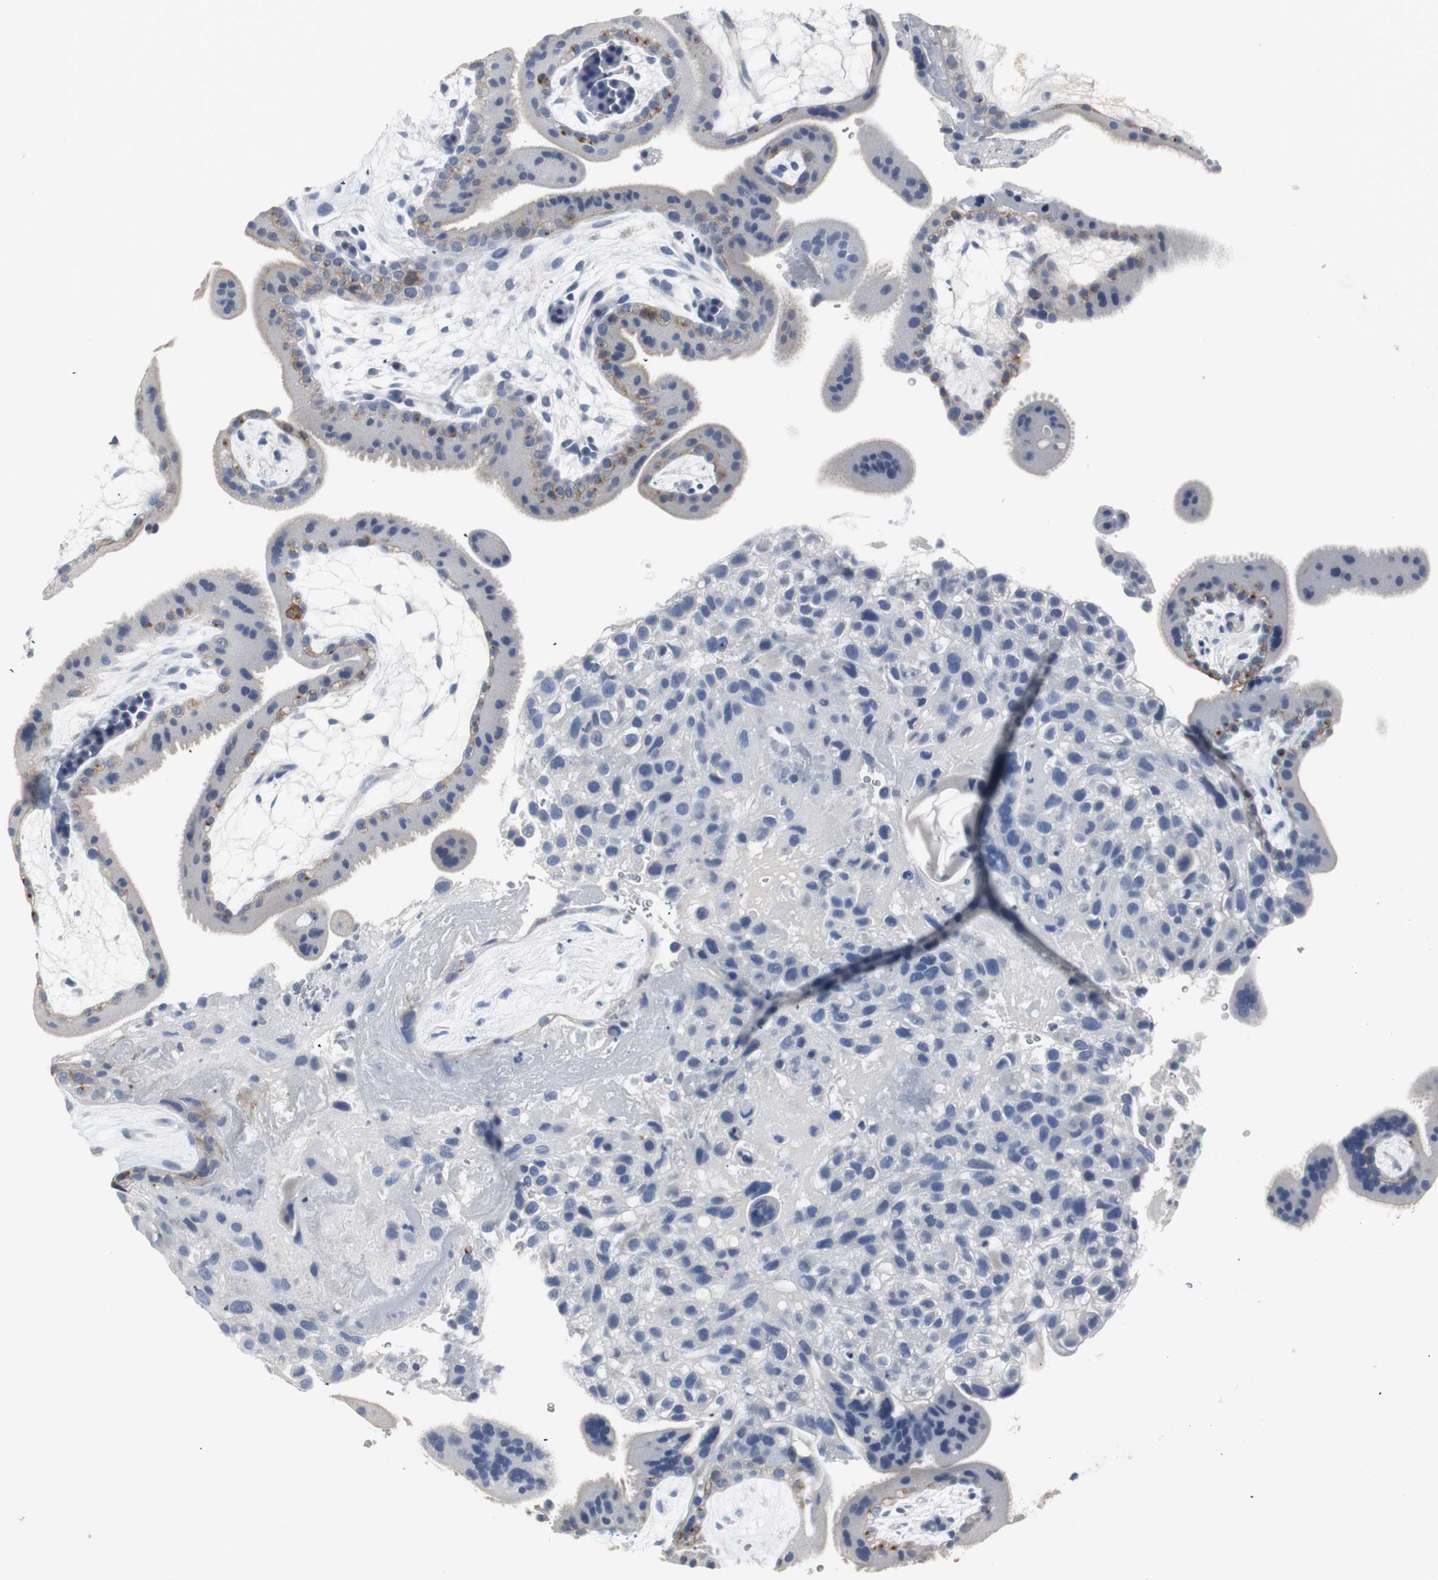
{"staining": {"intensity": "negative", "quantity": "none", "location": "none"}, "tissue": "placenta", "cell_type": "Decidual cells", "image_type": "normal", "snomed": [{"axis": "morphology", "description": "Normal tissue, NOS"}, {"axis": "topography", "description": "Placenta"}], "caption": "A histopathology image of human placenta is negative for staining in decidual cells. (DAB immunohistochemistry (IHC) visualized using brightfield microscopy, high magnification).", "gene": "LRP2", "patient": {"sex": "female", "age": 19}}